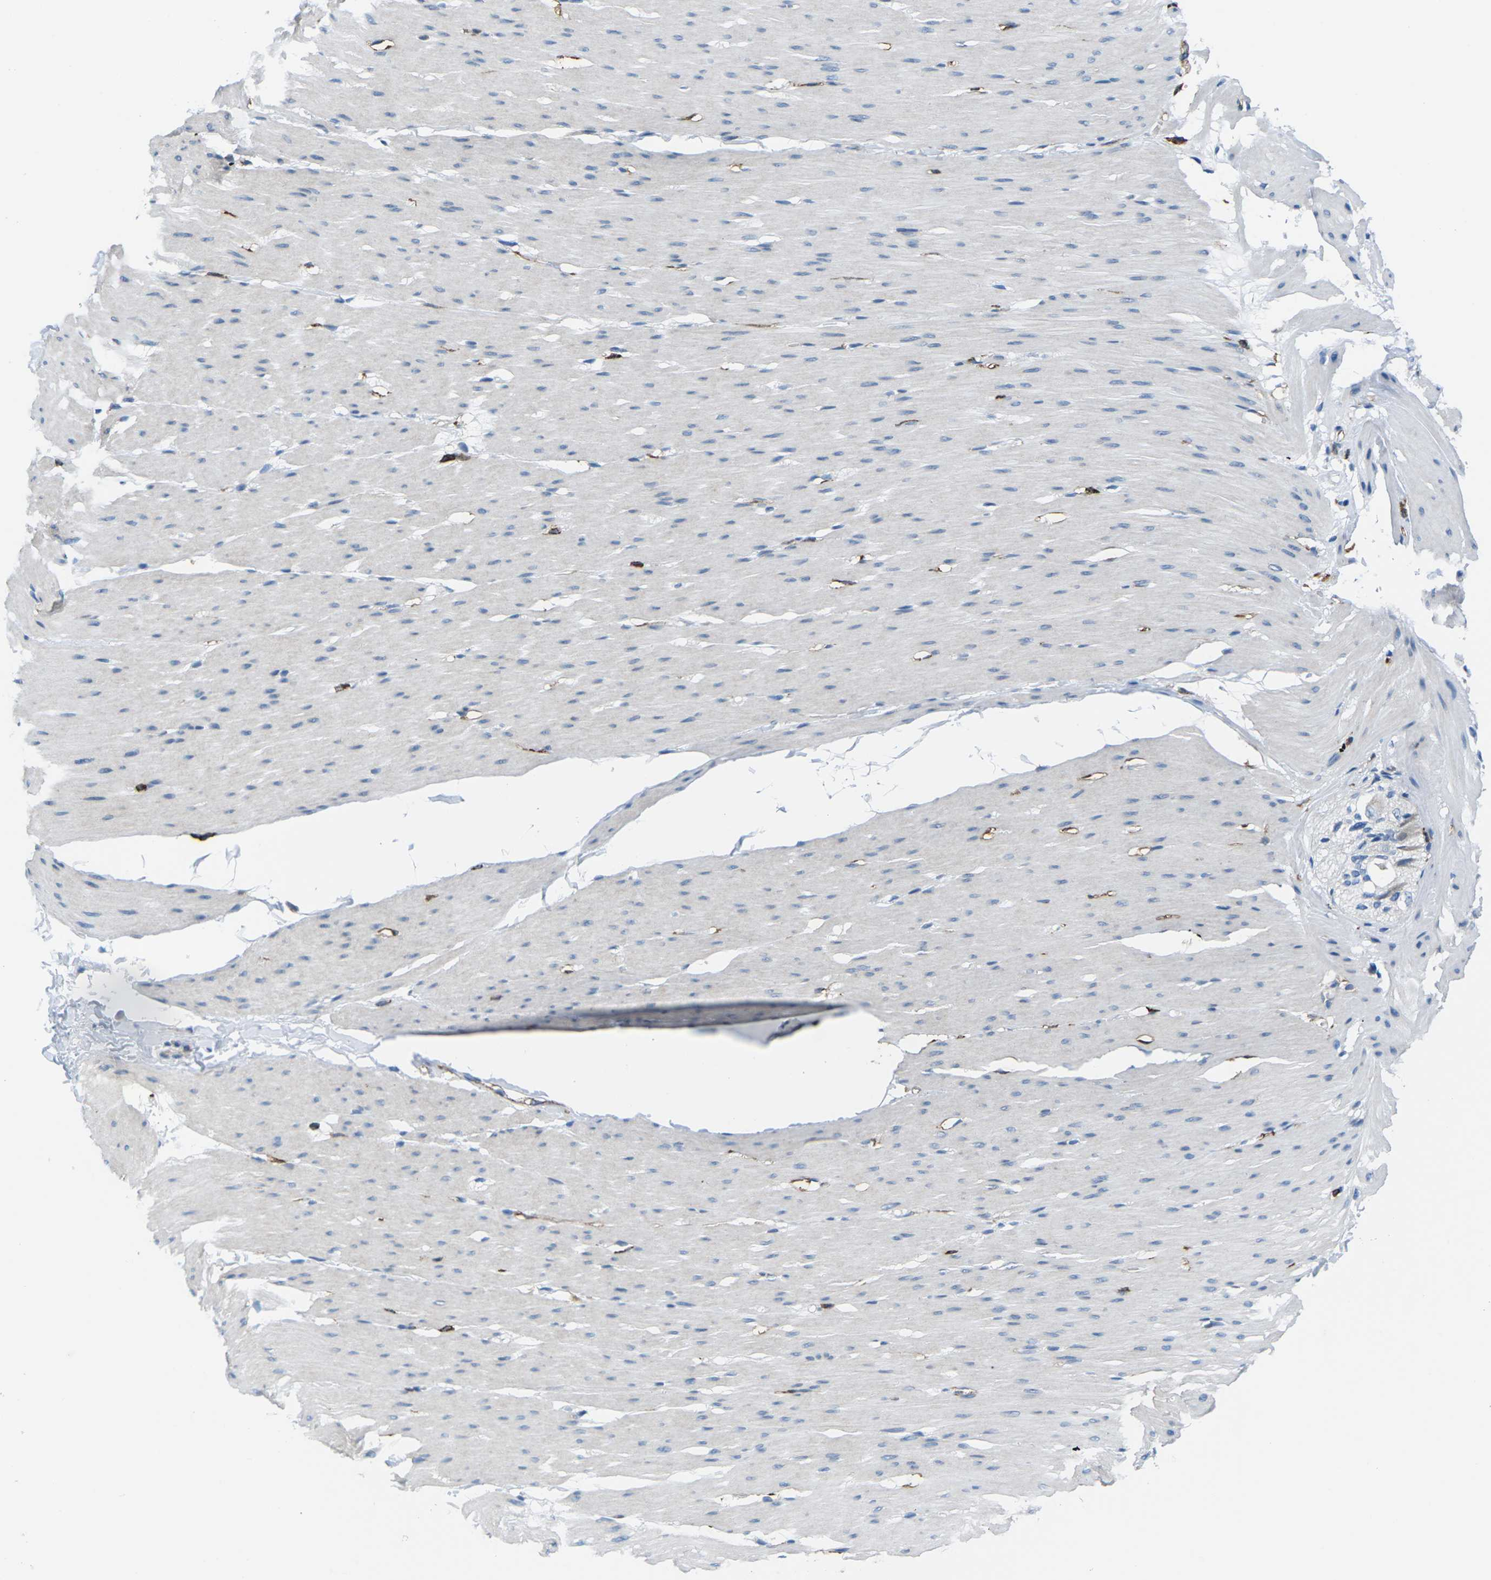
{"staining": {"intensity": "negative", "quantity": "none", "location": "none"}, "tissue": "smooth muscle", "cell_type": "Smooth muscle cells", "image_type": "normal", "snomed": [{"axis": "morphology", "description": "Normal tissue, NOS"}, {"axis": "topography", "description": "Smooth muscle"}, {"axis": "topography", "description": "Colon"}], "caption": "Smooth muscle cells are negative for protein expression in benign human smooth muscle. (Brightfield microscopy of DAB immunohistochemistry at high magnification).", "gene": "PTPN1", "patient": {"sex": "male", "age": 67}}